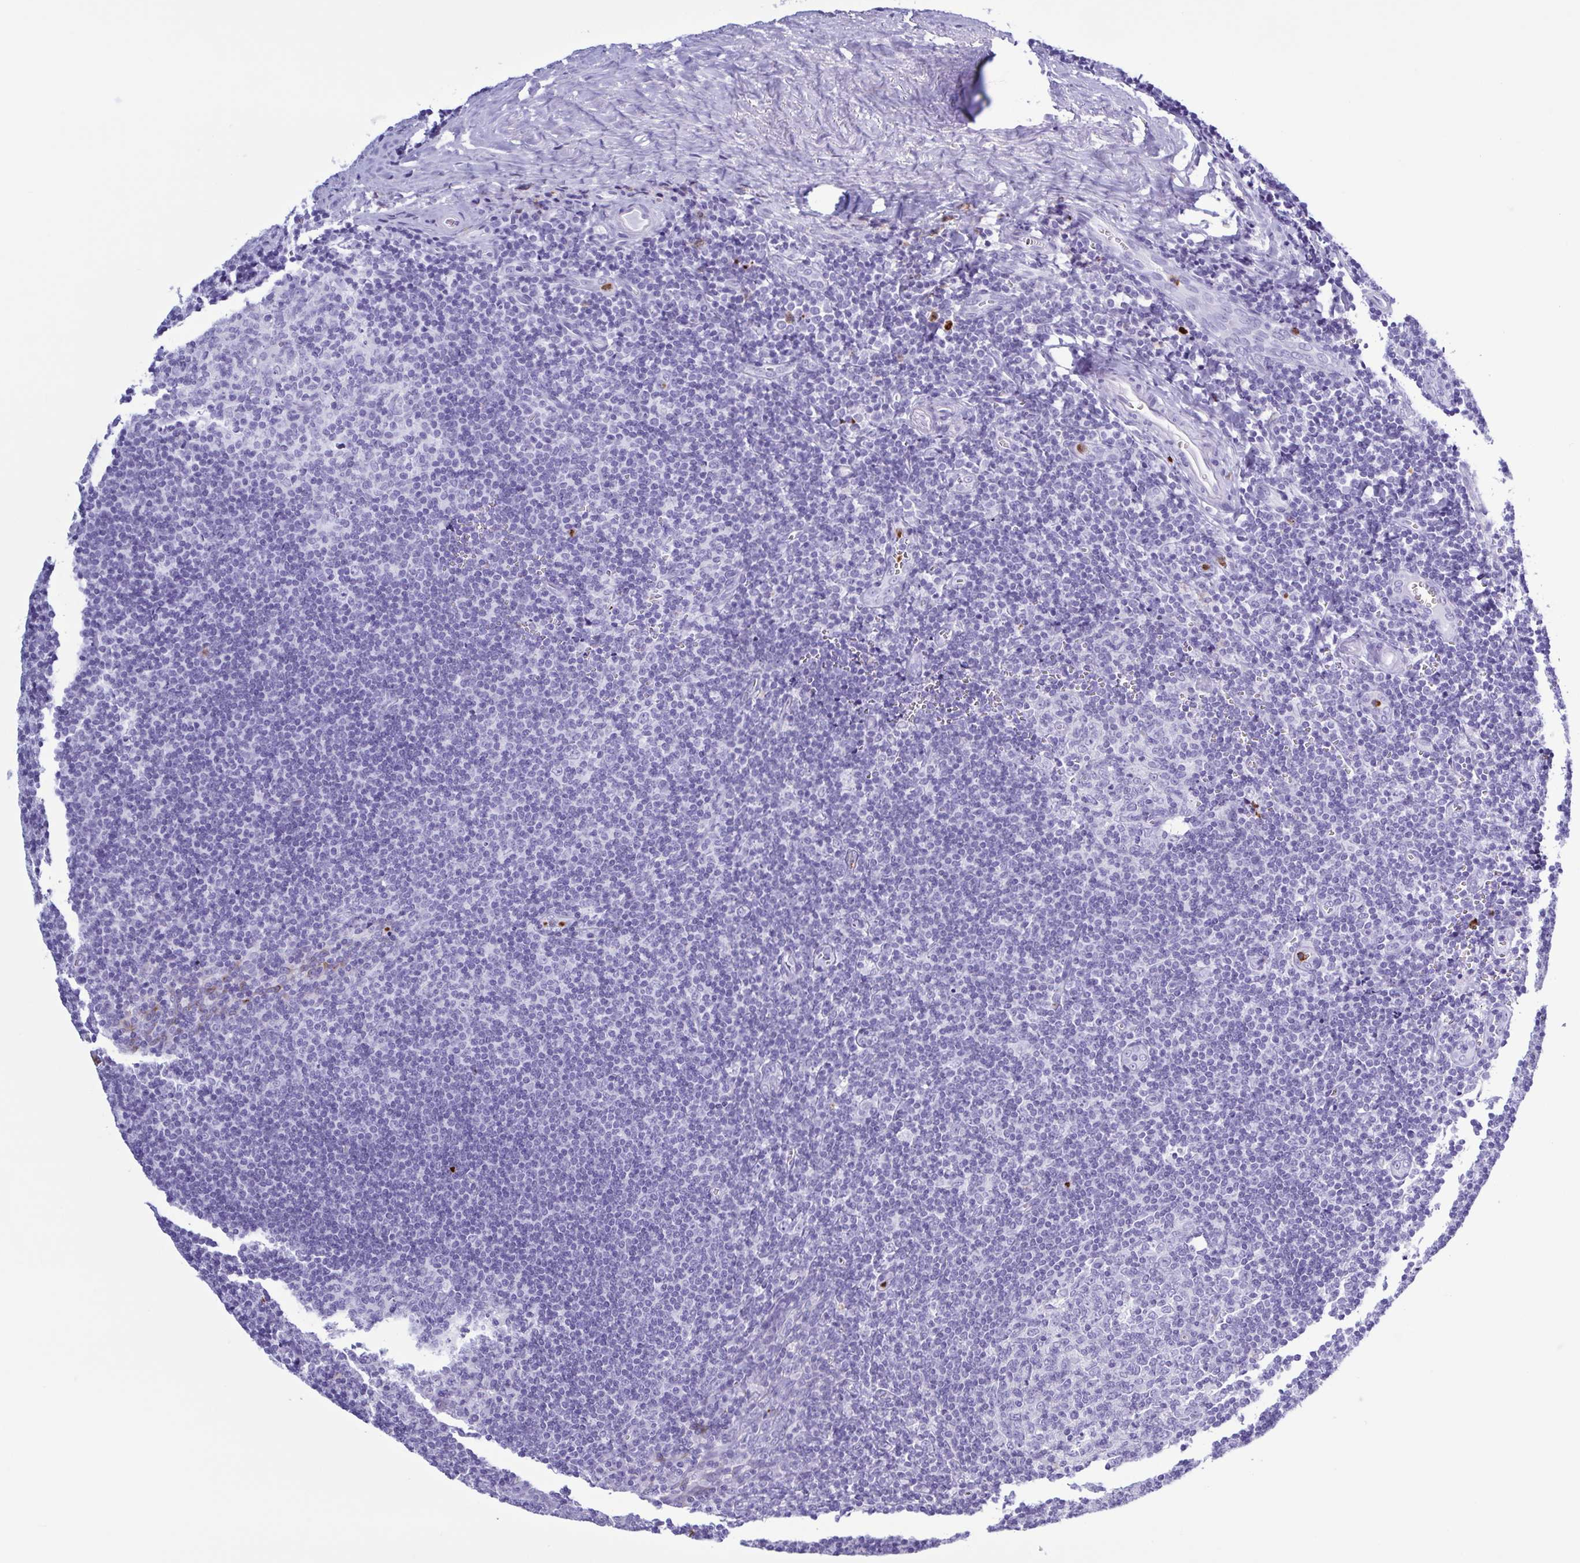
{"staining": {"intensity": "negative", "quantity": "none", "location": "none"}, "tissue": "tonsil", "cell_type": "Germinal center cells", "image_type": "normal", "snomed": [{"axis": "morphology", "description": "Normal tissue, NOS"}, {"axis": "morphology", "description": "Inflammation, NOS"}, {"axis": "topography", "description": "Tonsil"}], "caption": "High power microscopy photomicrograph of an IHC micrograph of normal tonsil, revealing no significant expression in germinal center cells.", "gene": "LTF", "patient": {"sex": "female", "age": 31}}